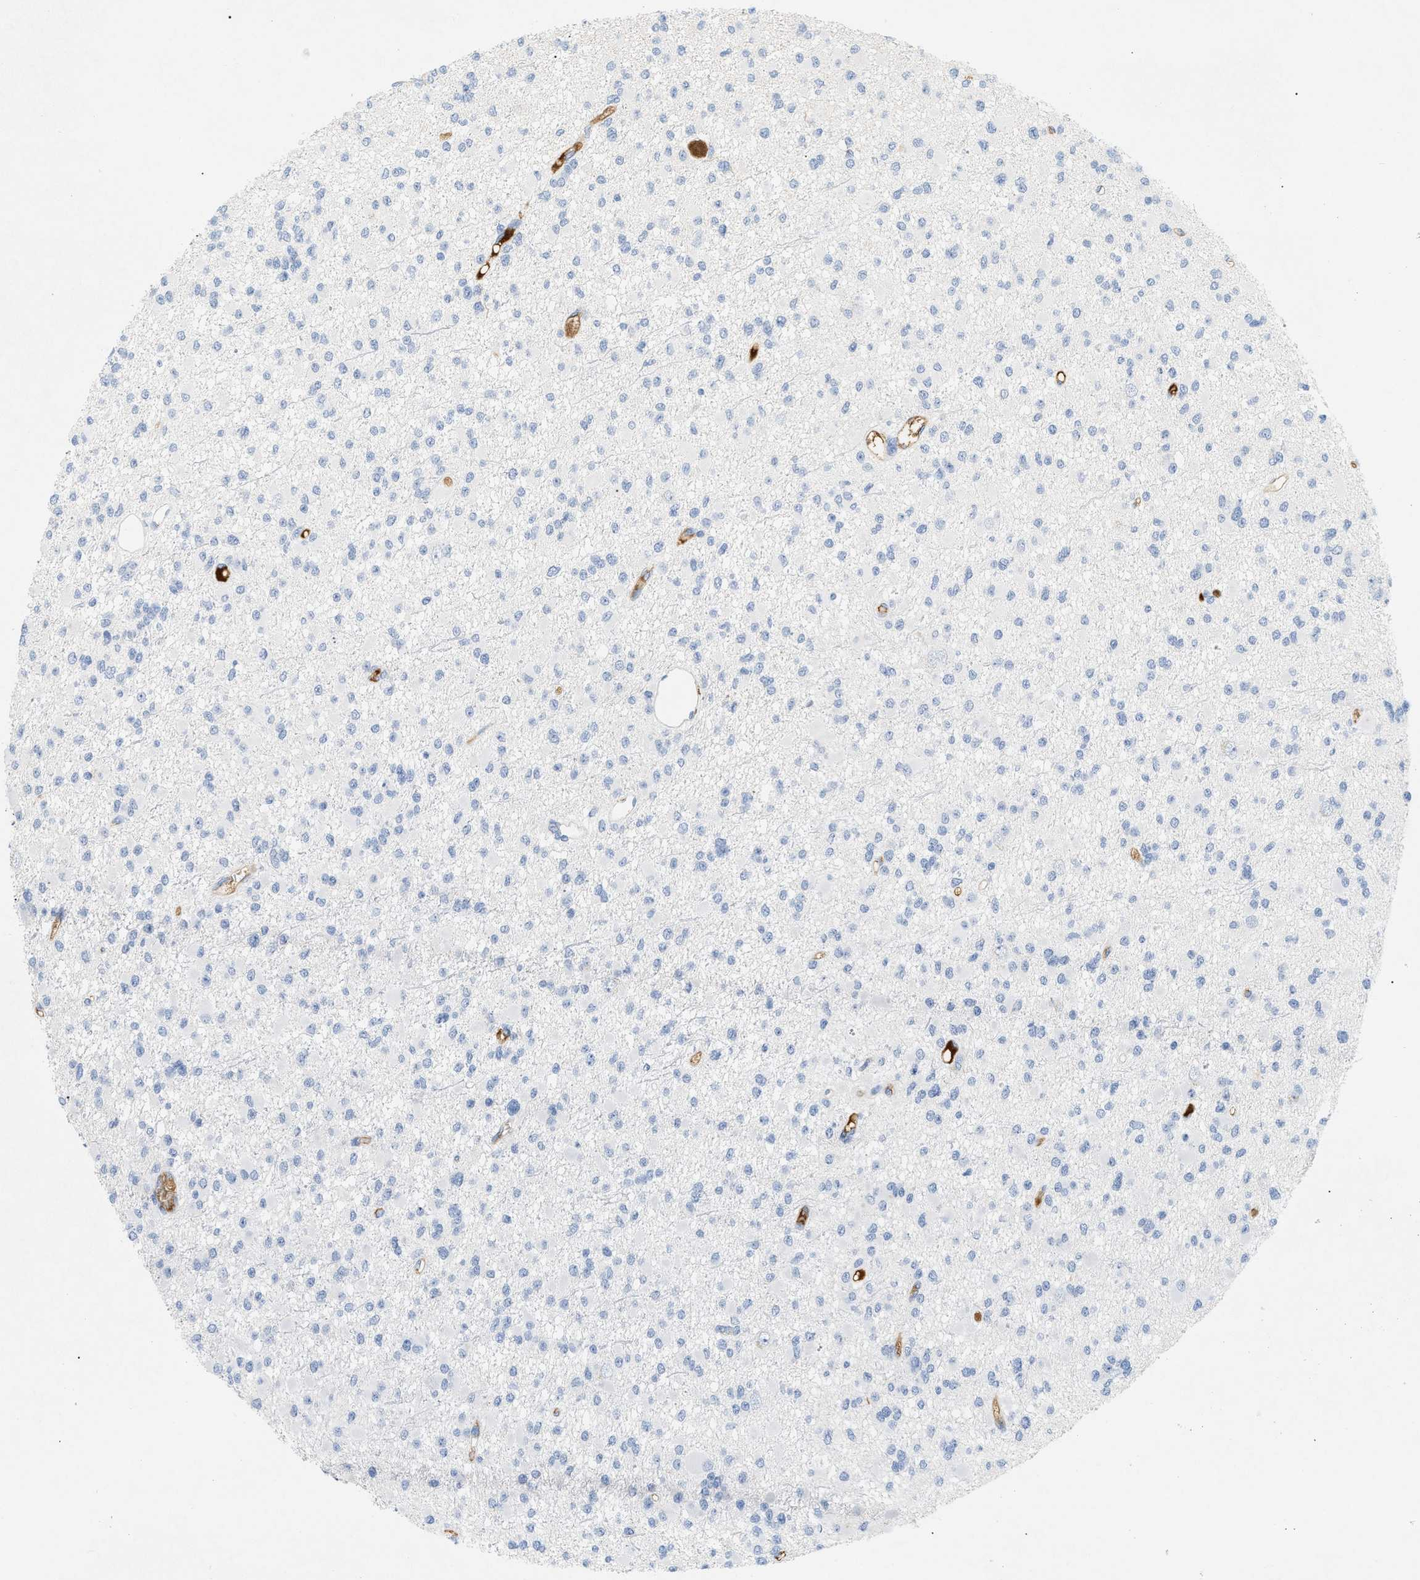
{"staining": {"intensity": "negative", "quantity": "none", "location": "none"}, "tissue": "glioma", "cell_type": "Tumor cells", "image_type": "cancer", "snomed": [{"axis": "morphology", "description": "Glioma, malignant, Low grade"}, {"axis": "topography", "description": "Brain"}], "caption": "Glioma was stained to show a protein in brown. There is no significant staining in tumor cells.", "gene": "CFH", "patient": {"sex": "female", "age": 22}}